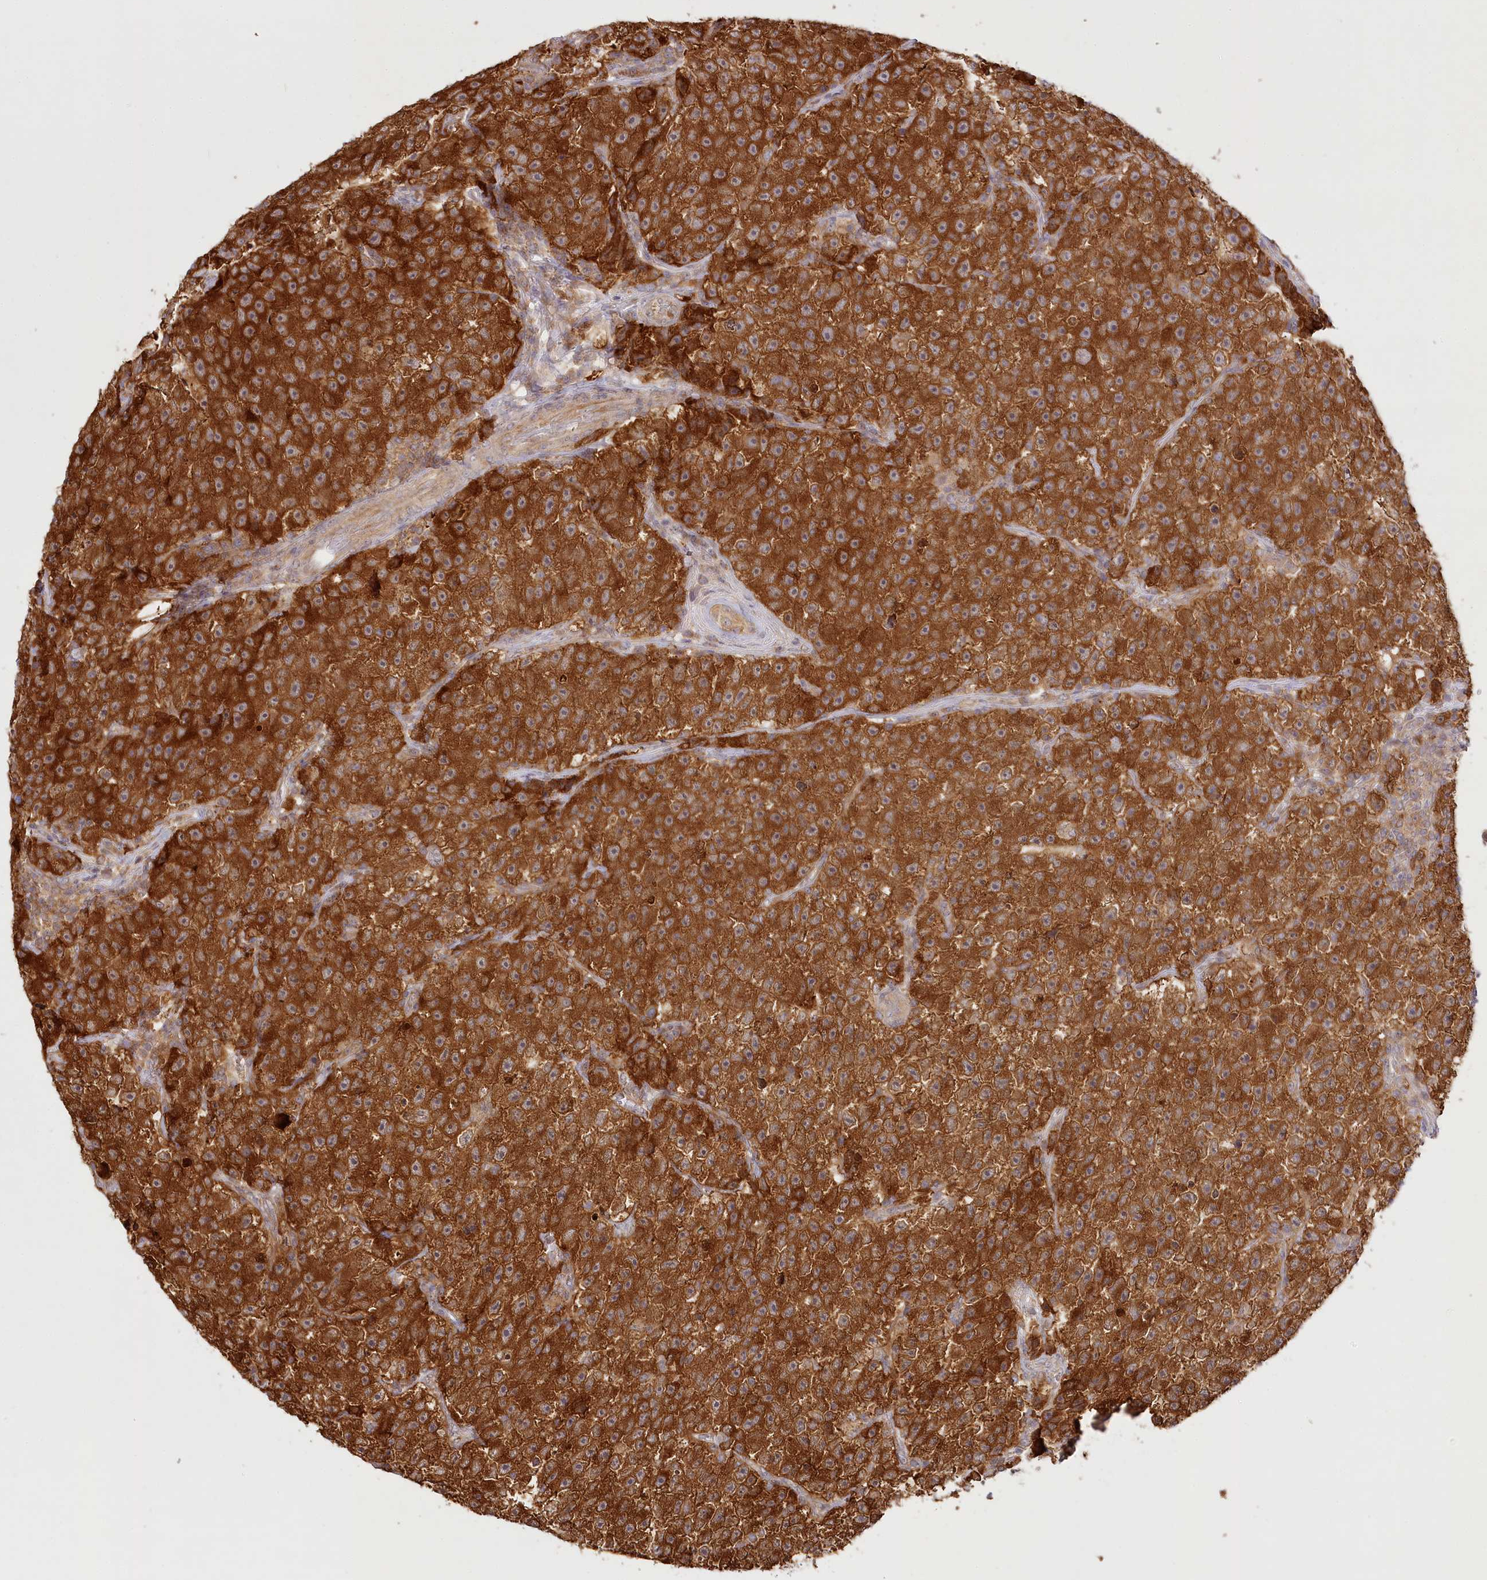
{"staining": {"intensity": "strong", "quantity": ">75%", "location": "cytoplasmic/membranous"}, "tissue": "testis cancer", "cell_type": "Tumor cells", "image_type": "cancer", "snomed": [{"axis": "morphology", "description": "Seminoma, NOS"}, {"axis": "topography", "description": "Testis"}], "caption": "This micrograph shows immunohistochemistry (IHC) staining of human testis seminoma, with high strong cytoplasmic/membranous positivity in about >75% of tumor cells.", "gene": "INPP4B", "patient": {"sex": "male", "age": 22}}